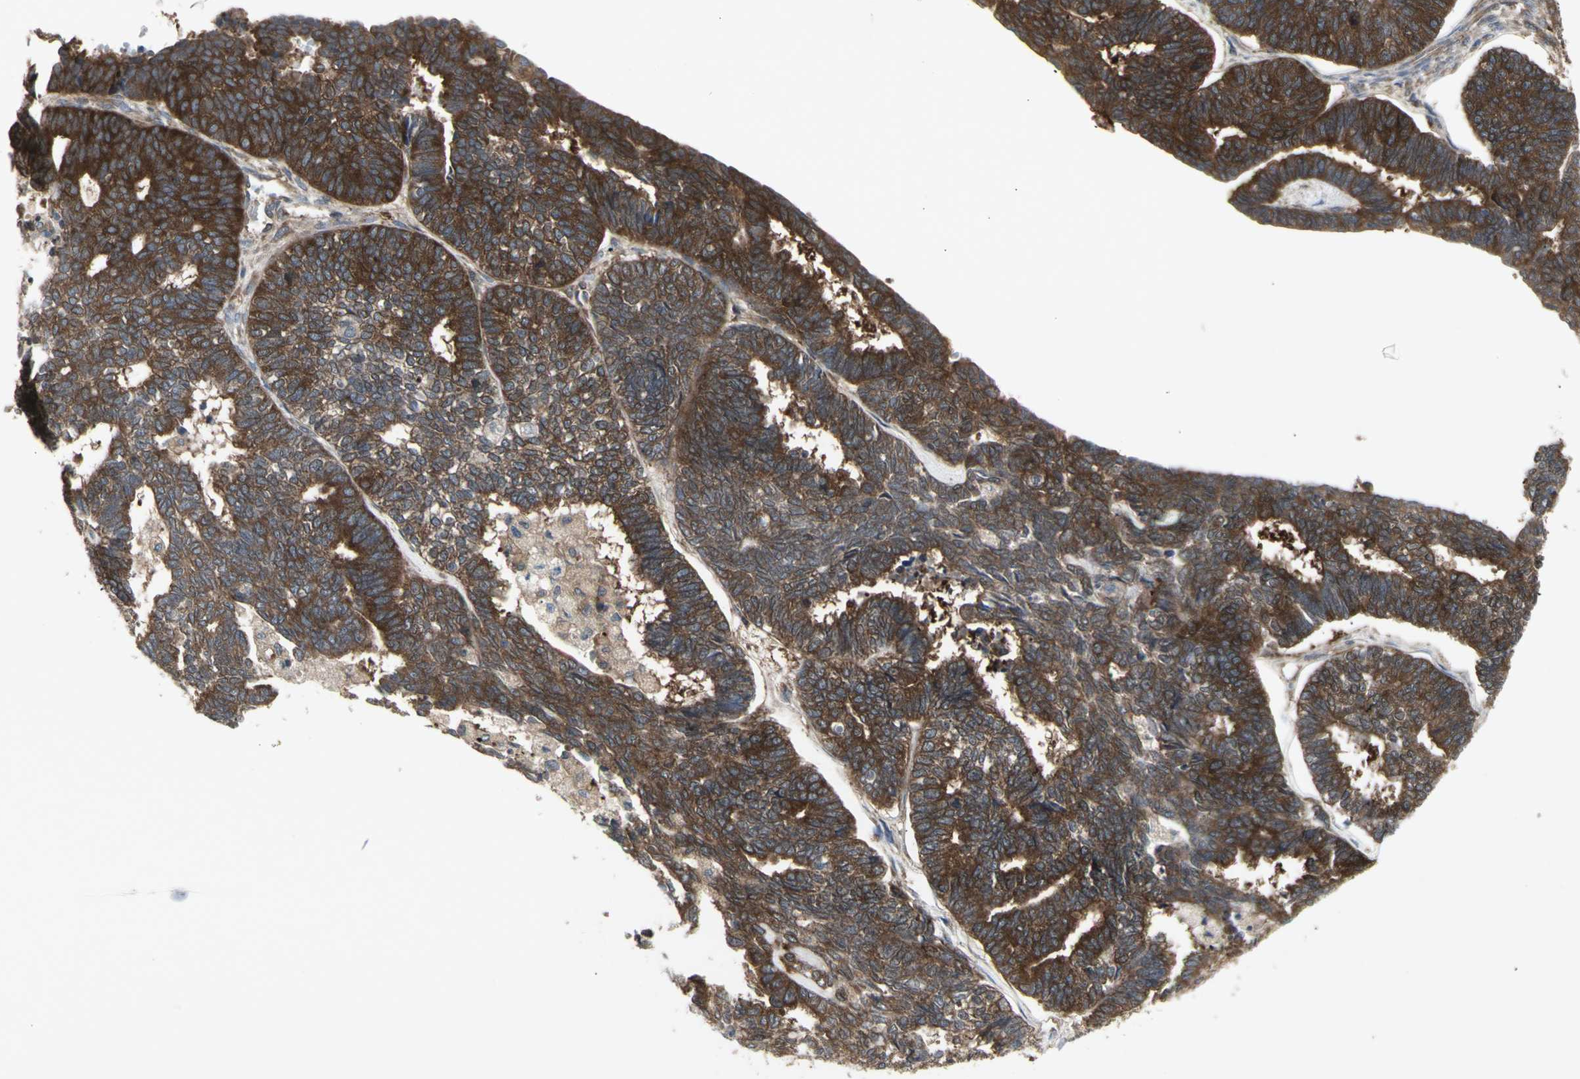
{"staining": {"intensity": "moderate", "quantity": ">75%", "location": "cytoplasmic/membranous"}, "tissue": "endometrial cancer", "cell_type": "Tumor cells", "image_type": "cancer", "snomed": [{"axis": "morphology", "description": "Adenocarcinoma, NOS"}, {"axis": "topography", "description": "Endometrium"}], "caption": "There is medium levels of moderate cytoplasmic/membranous expression in tumor cells of endometrial adenocarcinoma, as demonstrated by immunohistochemical staining (brown color).", "gene": "CHURC1-FNTB", "patient": {"sex": "female", "age": 70}}